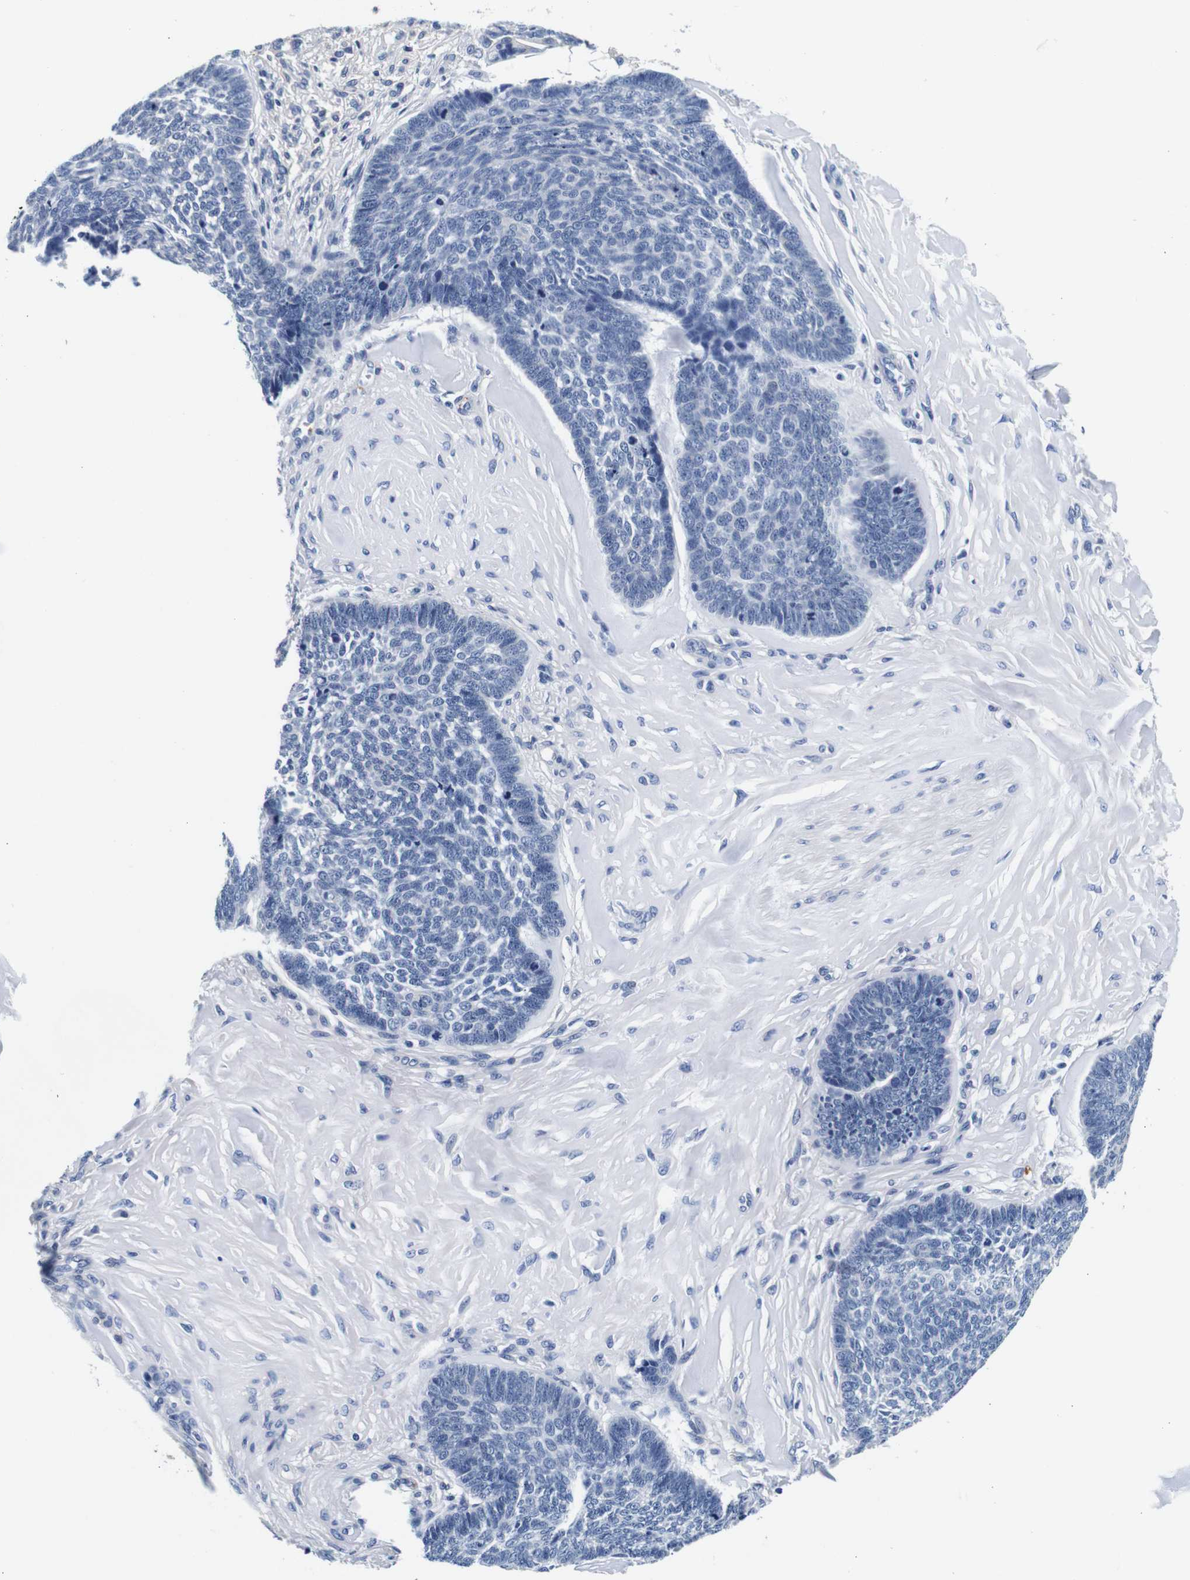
{"staining": {"intensity": "negative", "quantity": "none", "location": "none"}, "tissue": "skin cancer", "cell_type": "Tumor cells", "image_type": "cancer", "snomed": [{"axis": "morphology", "description": "Basal cell carcinoma"}, {"axis": "topography", "description": "Skin"}], "caption": "Human skin basal cell carcinoma stained for a protein using immunohistochemistry (IHC) exhibits no expression in tumor cells.", "gene": "GP1BA", "patient": {"sex": "male", "age": 84}}